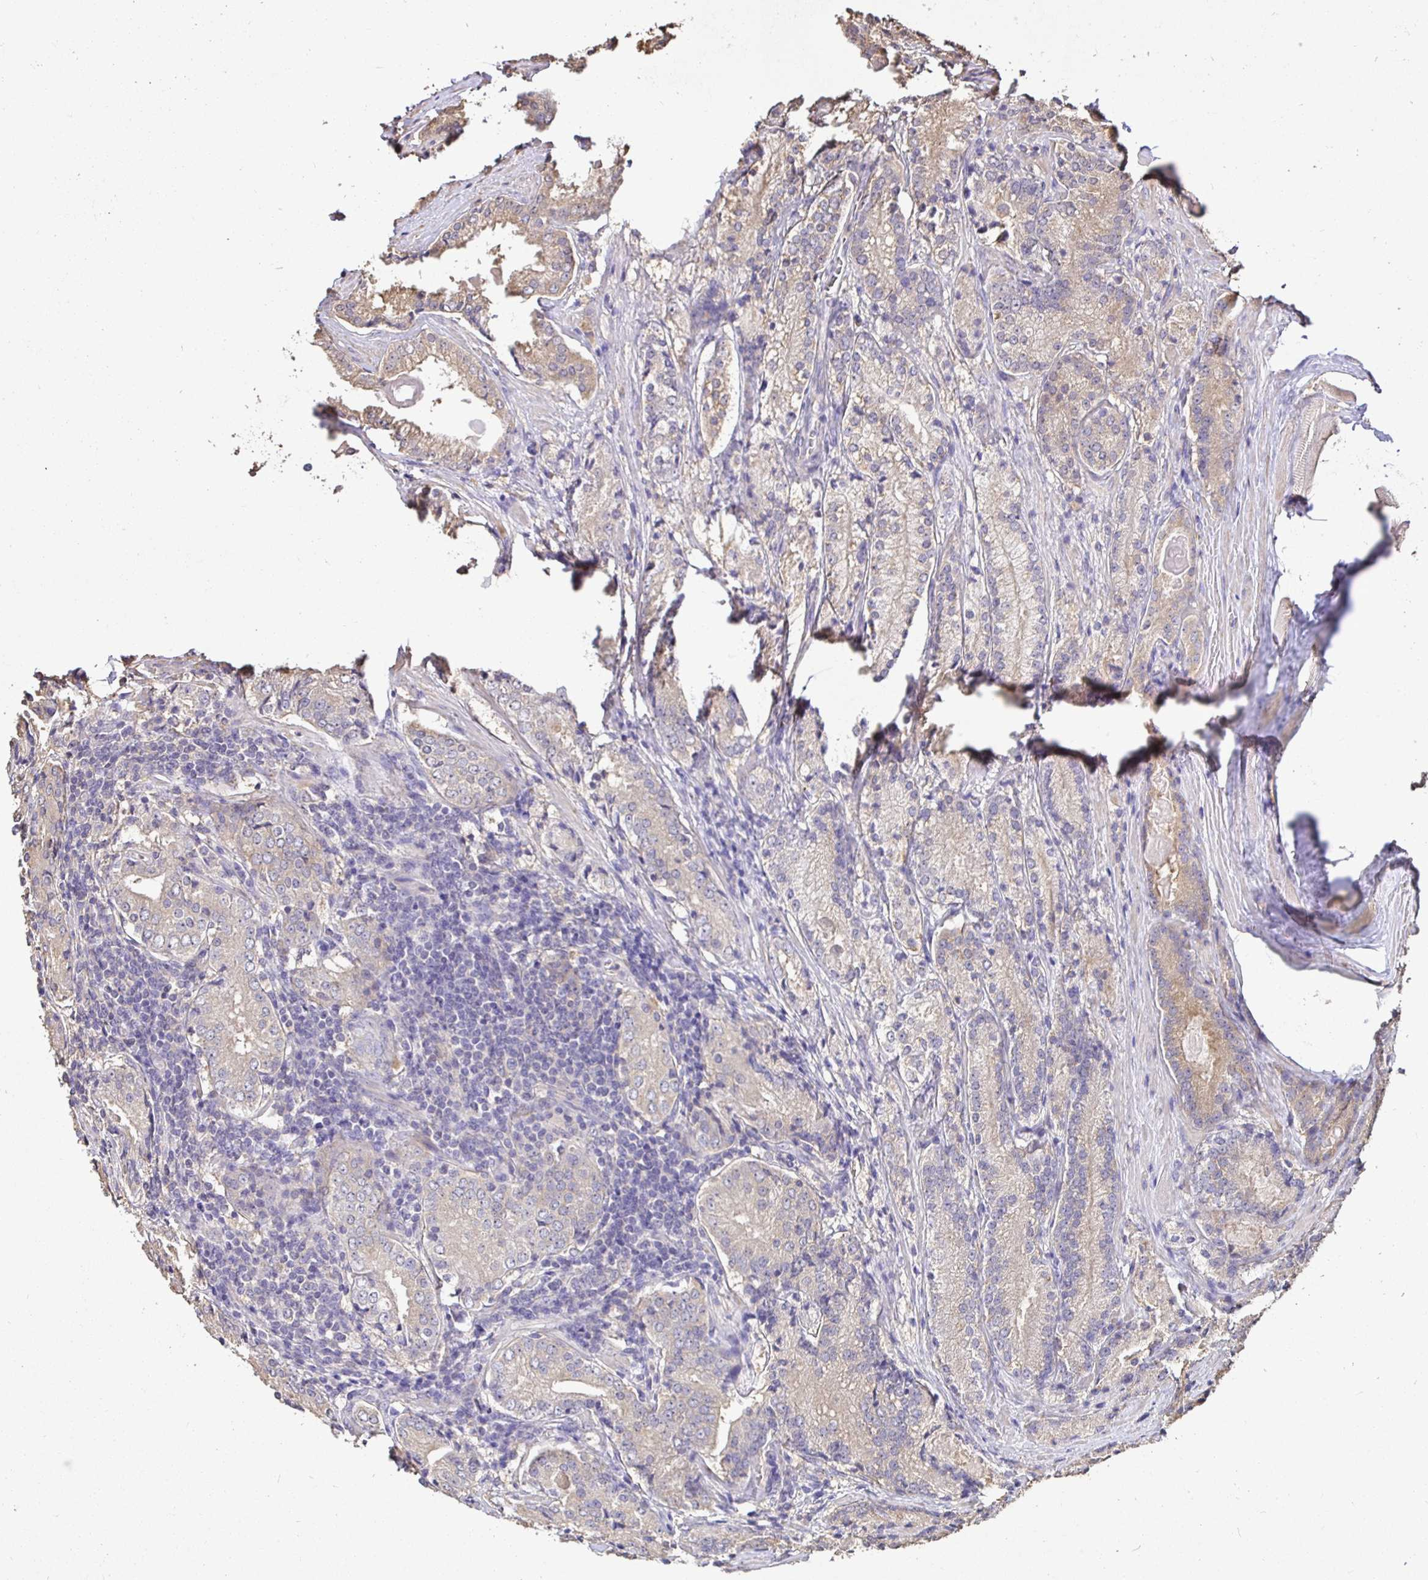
{"staining": {"intensity": "weak", "quantity": "<25%", "location": "cytoplasmic/membranous"}, "tissue": "prostate cancer", "cell_type": "Tumor cells", "image_type": "cancer", "snomed": [{"axis": "morphology", "description": "Adenocarcinoma, NOS"}, {"axis": "morphology", "description": "Adenocarcinoma, Low grade"}, {"axis": "topography", "description": "Prostate"}], "caption": "This is an immunohistochemistry image of prostate cancer (low-grade adenocarcinoma). There is no staining in tumor cells.", "gene": "MAPK8IP3", "patient": {"sex": "male", "age": 68}}